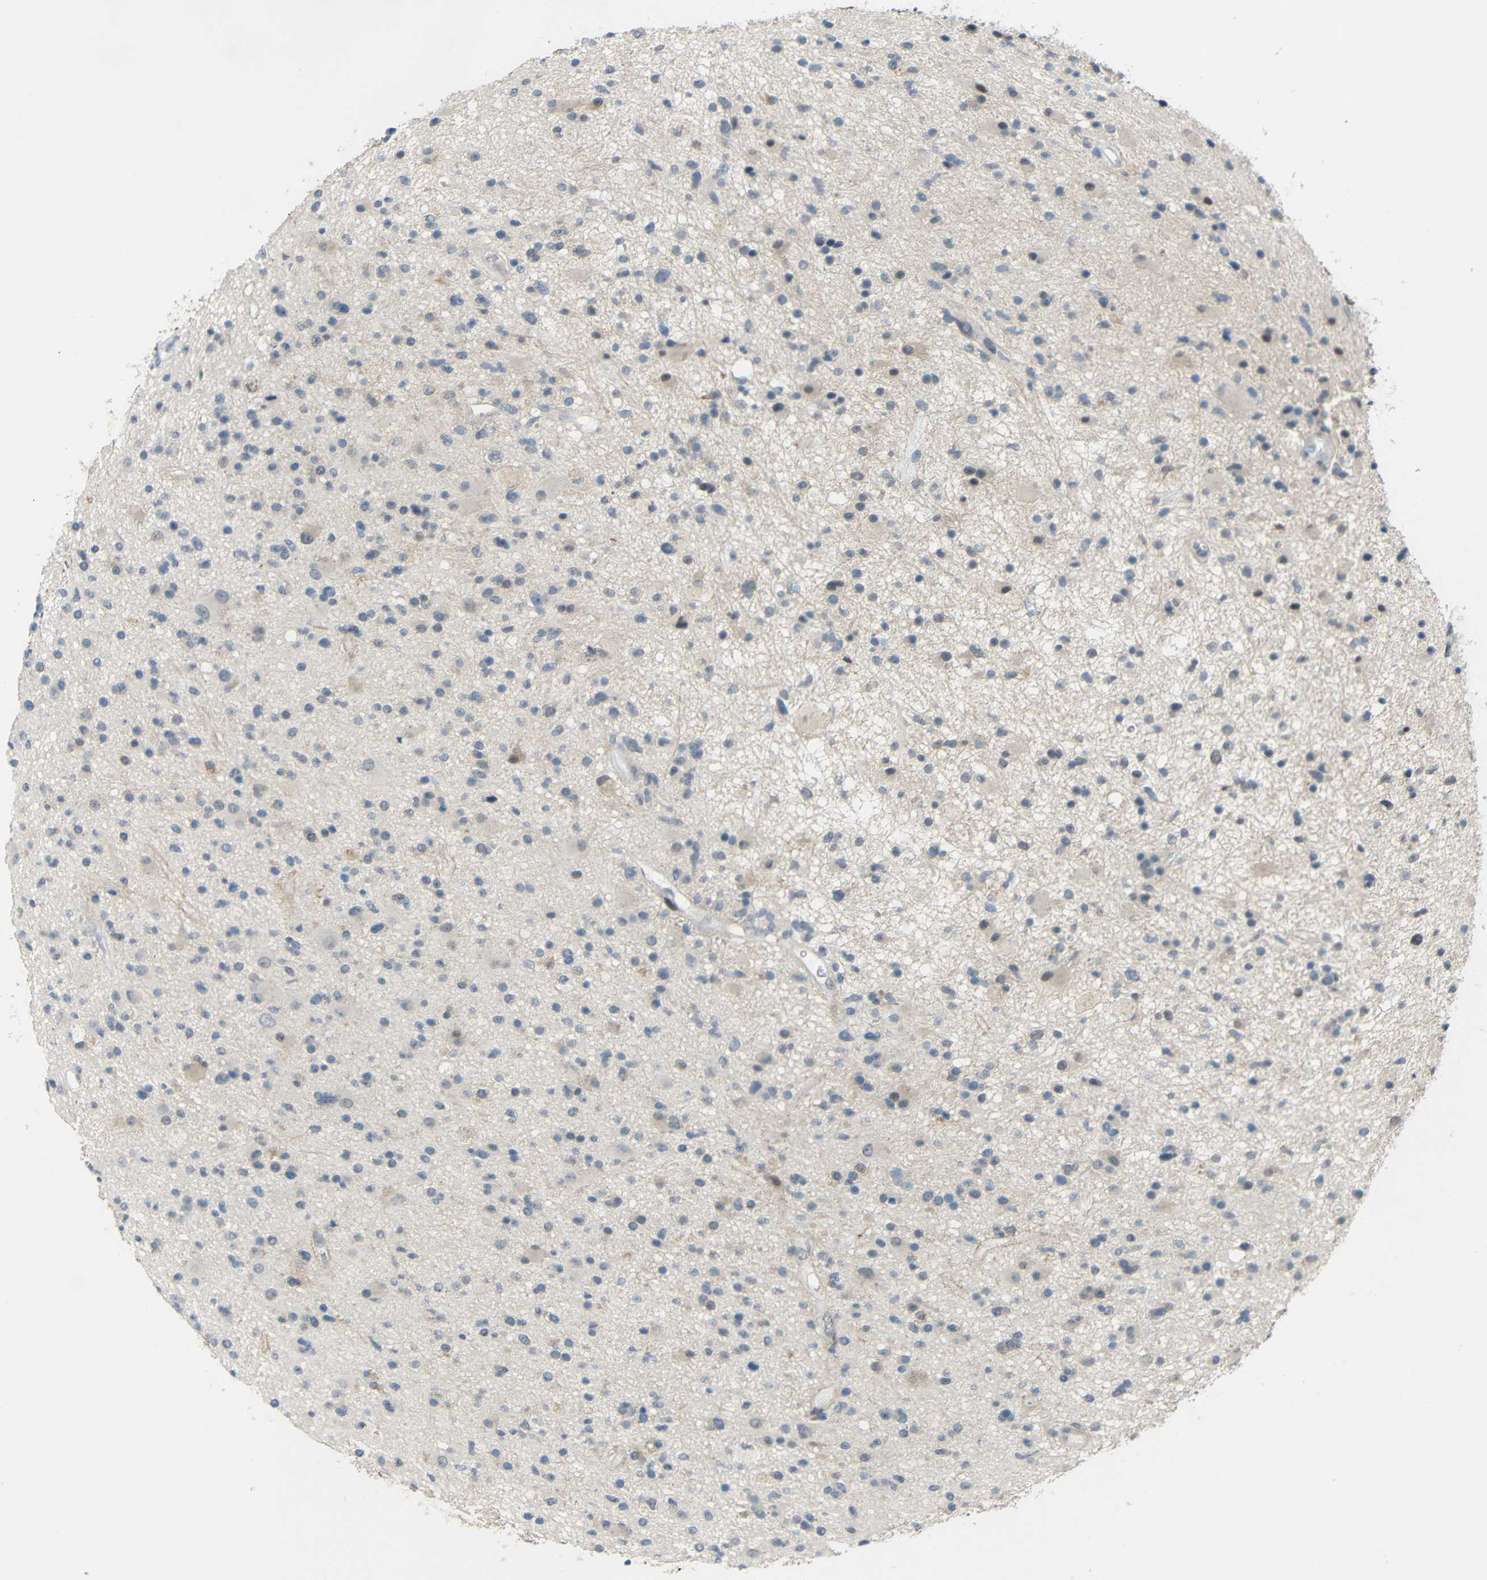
{"staining": {"intensity": "negative", "quantity": "none", "location": "none"}, "tissue": "glioma", "cell_type": "Tumor cells", "image_type": "cancer", "snomed": [{"axis": "morphology", "description": "Glioma, malignant, High grade"}, {"axis": "topography", "description": "Brain"}], "caption": "Tumor cells show no significant protein positivity in glioma.", "gene": "GPR158", "patient": {"sex": "male", "age": 33}}